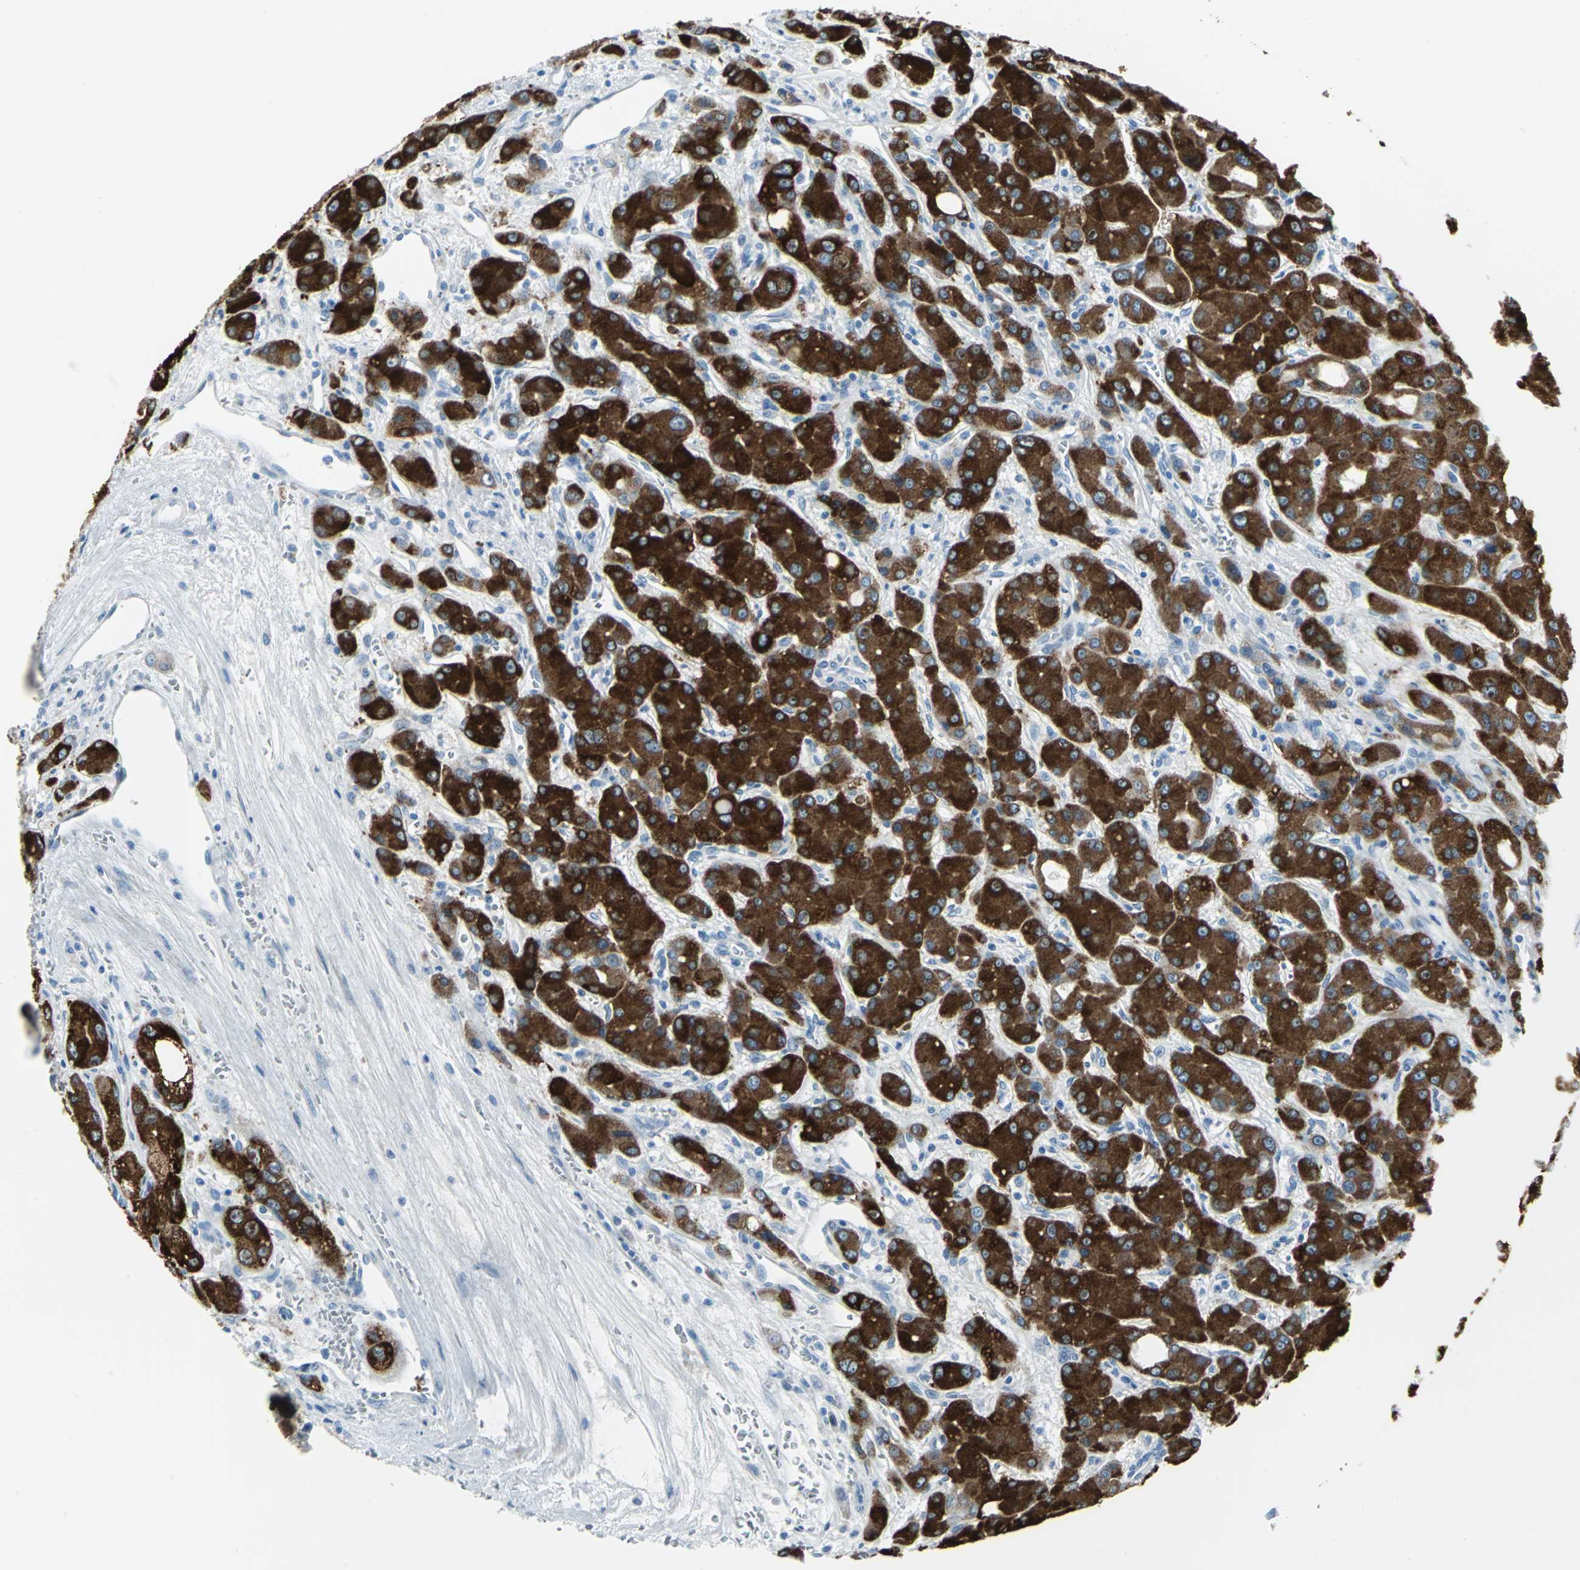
{"staining": {"intensity": "strong", "quantity": ">75%", "location": "cytoplasmic/membranous"}, "tissue": "liver cancer", "cell_type": "Tumor cells", "image_type": "cancer", "snomed": [{"axis": "morphology", "description": "Carcinoma, Hepatocellular, NOS"}, {"axis": "topography", "description": "Liver"}], "caption": "A high amount of strong cytoplasmic/membranous positivity is seen in approximately >75% of tumor cells in liver cancer (hepatocellular carcinoma) tissue.", "gene": "CYB5A", "patient": {"sex": "male", "age": 55}}